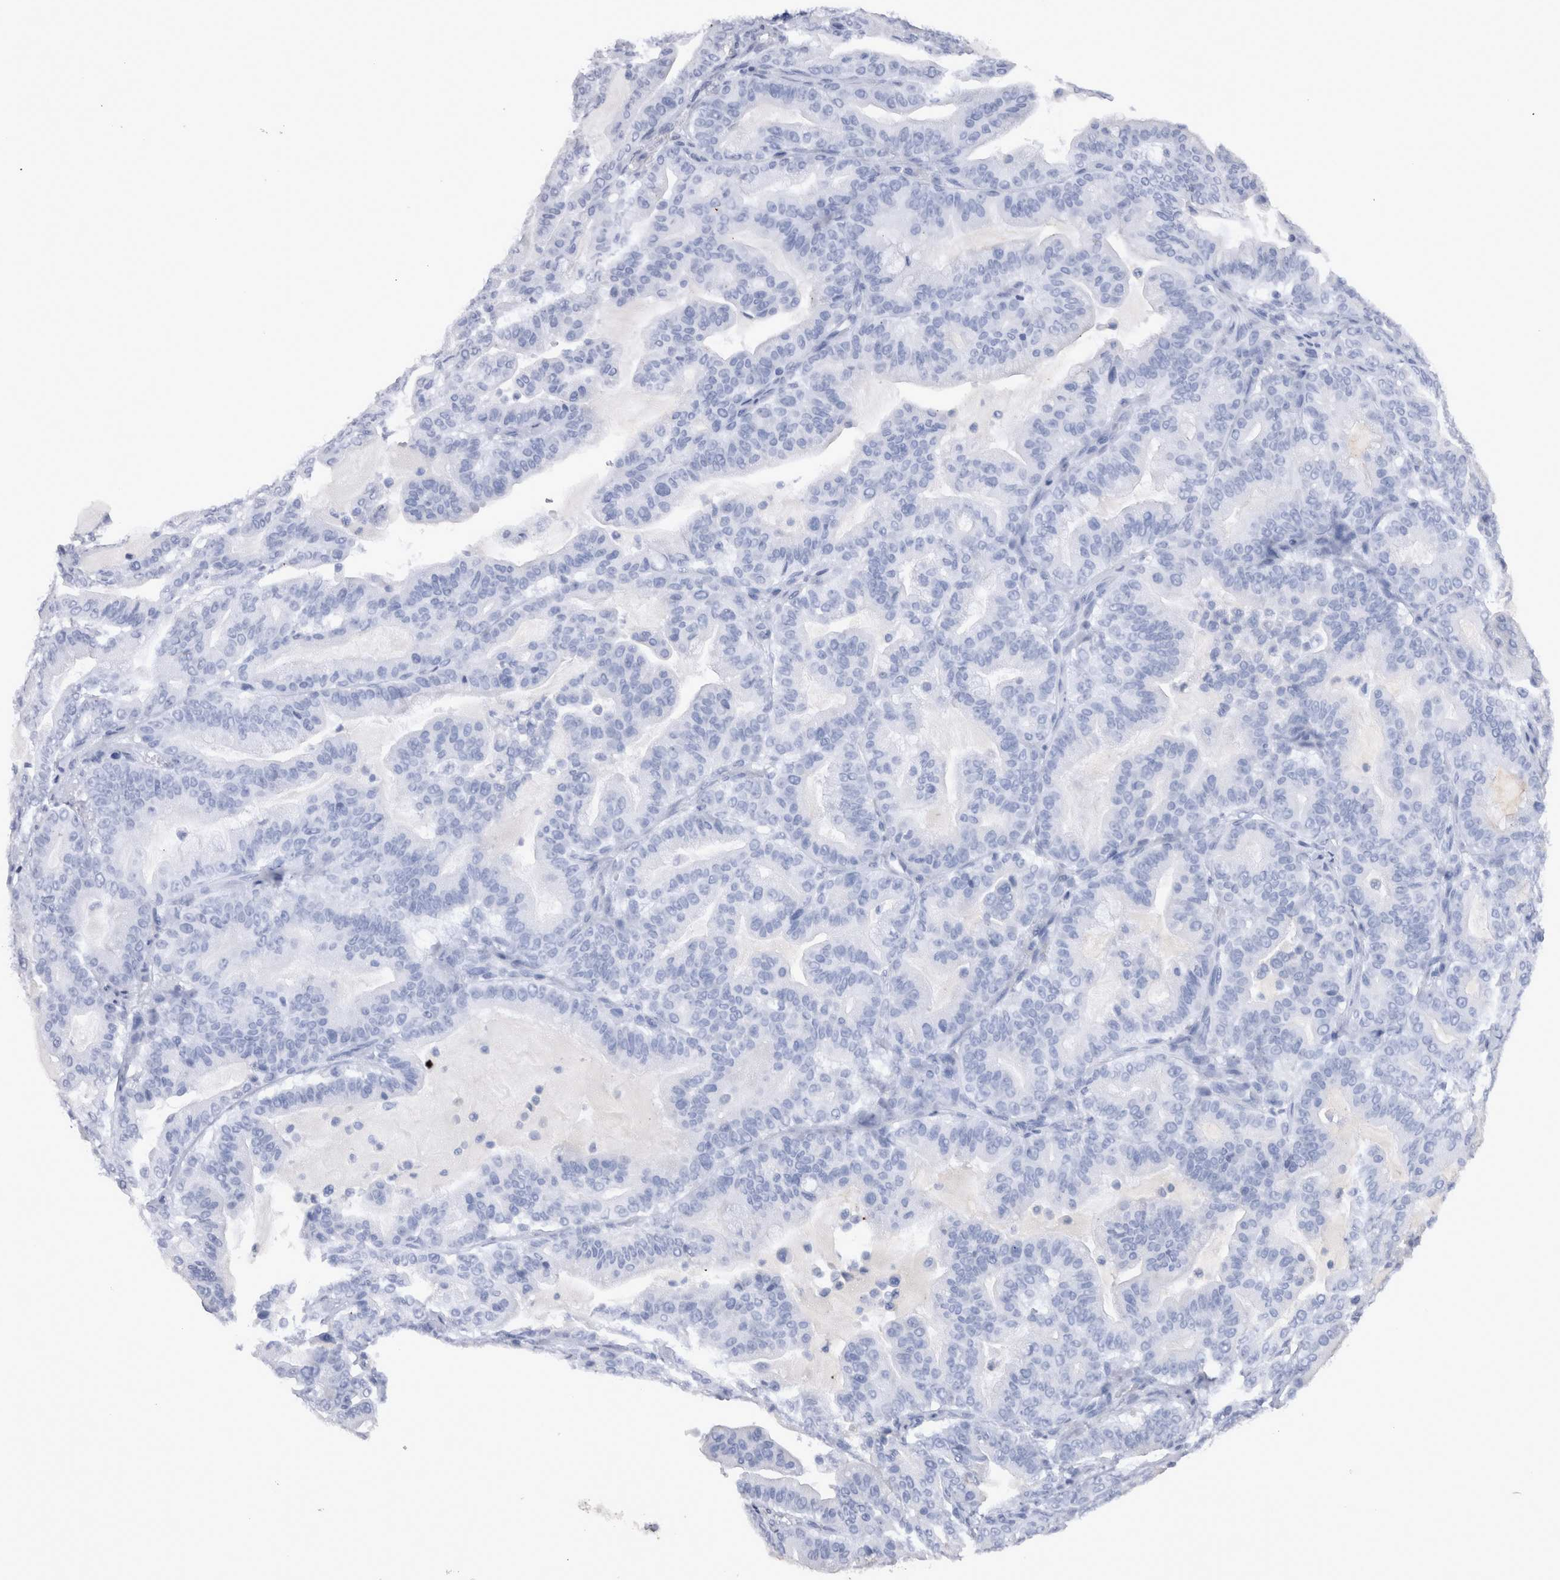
{"staining": {"intensity": "negative", "quantity": "none", "location": "none"}, "tissue": "pancreatic cancer", "cell_type": "Tumor cells", "image_type": "cancer", "snomed": [{"axis": "morphology", "description": "Adenocarcinoma, NOS"}, {"axis": "topography", "description": "Pancreas"}], "caption": "Tumor cells are negative for protein expression in human pancreatic adenocarcinoma.", "gene": "IL17RC", "patient": {"sex": "male", "age": 63}}